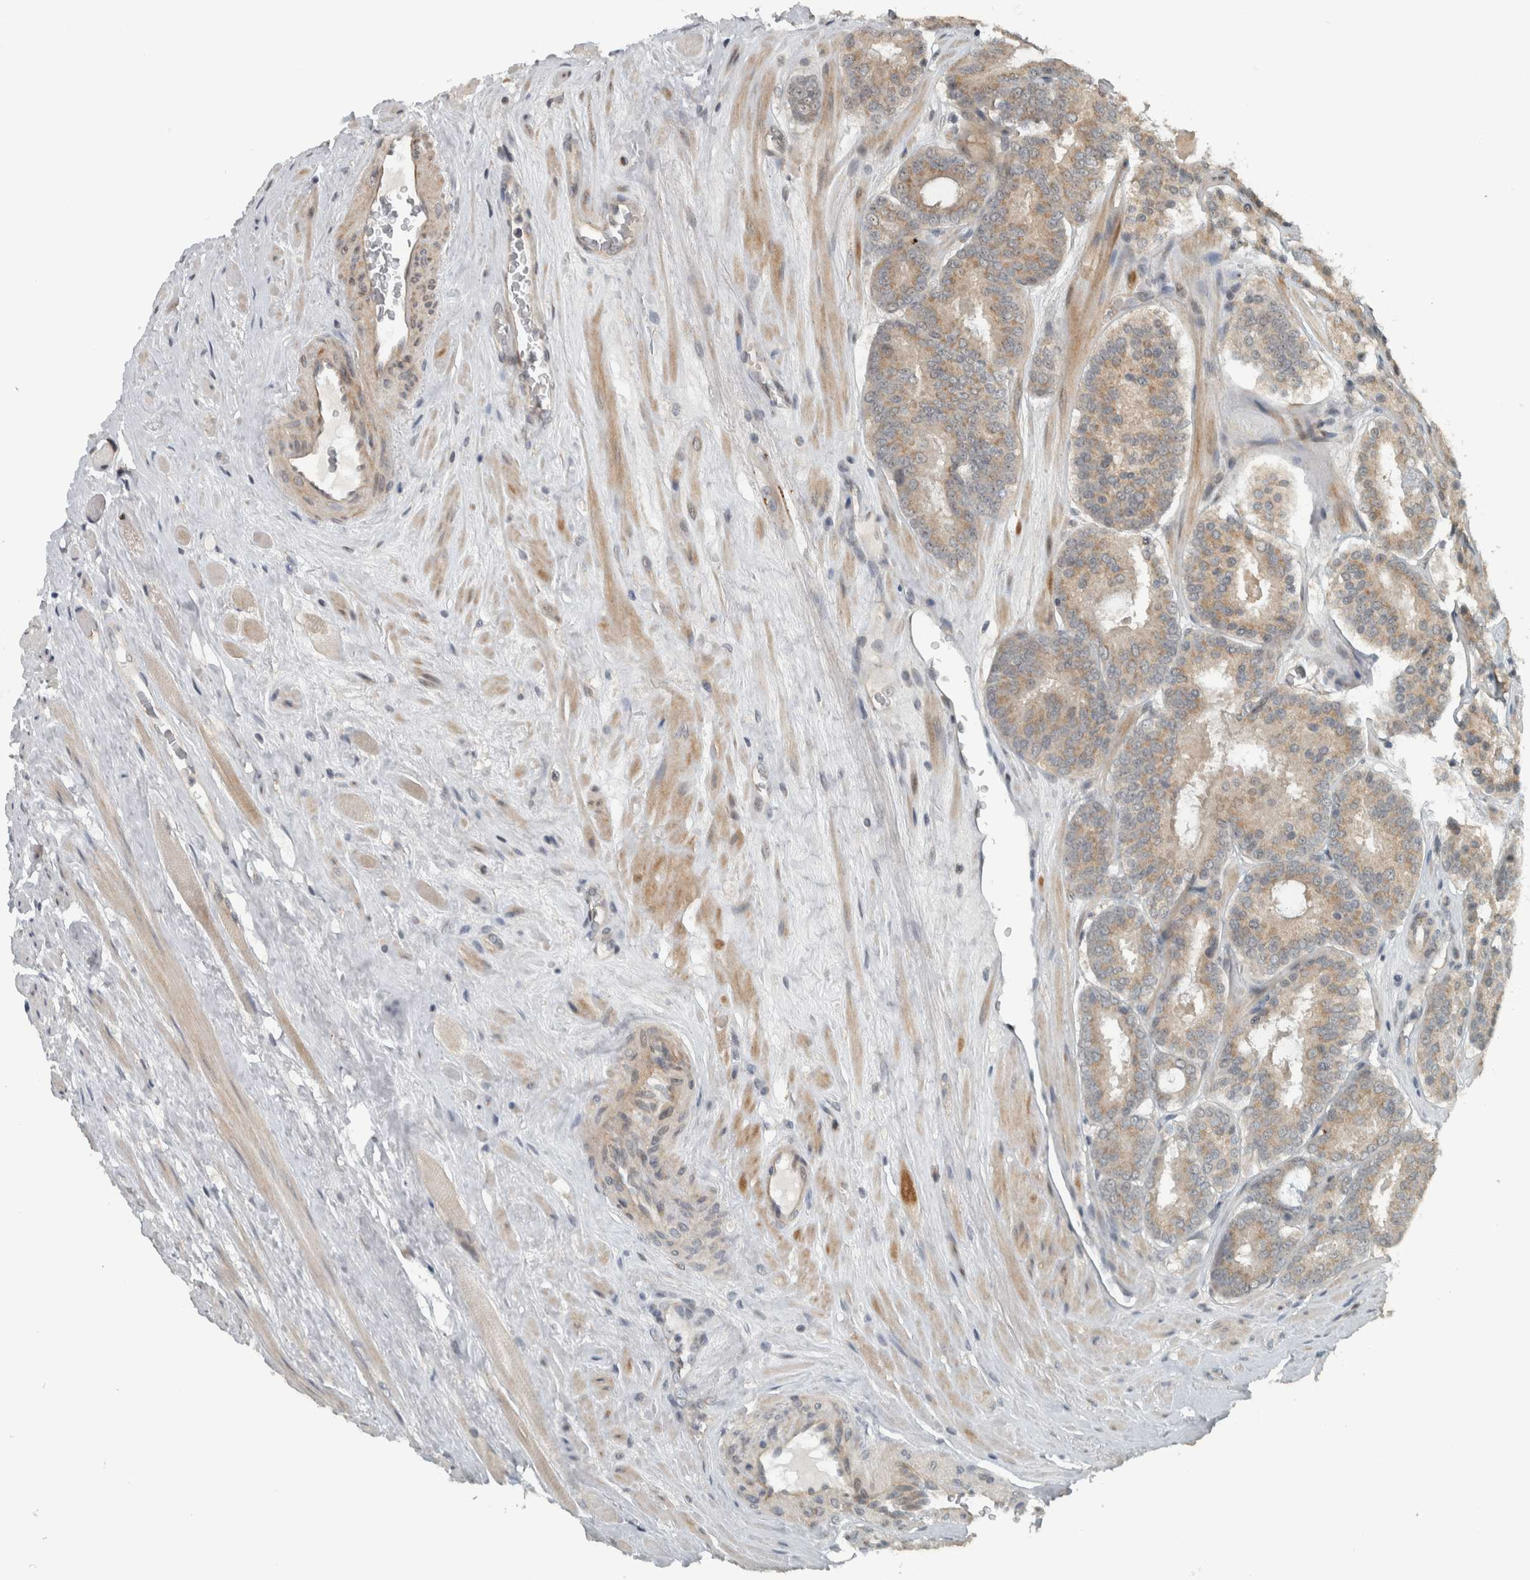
{"staining": {"intensity": "weak", "quantity": ">75%", "location": "cytoplasmic/membranous"}, "tissue": "prostate cancer", "cell_type": "Tumor cells", "image_type": "cancer", "snomed": [{"axis": "morphology", "description": "Adenocarcinoma, Low grade"}, {"axis": "topography", "description": "Prostate"}], "caption": "Weak cytoplasmic/membranous staining is identified in approximately >75% of tumor cells in prostate adenocarcinoma (low-grade). (IHC, brightfield microscopy, high magnification).", "gene": "NAPG", "patient": {"sex": "male", "age": 69}}